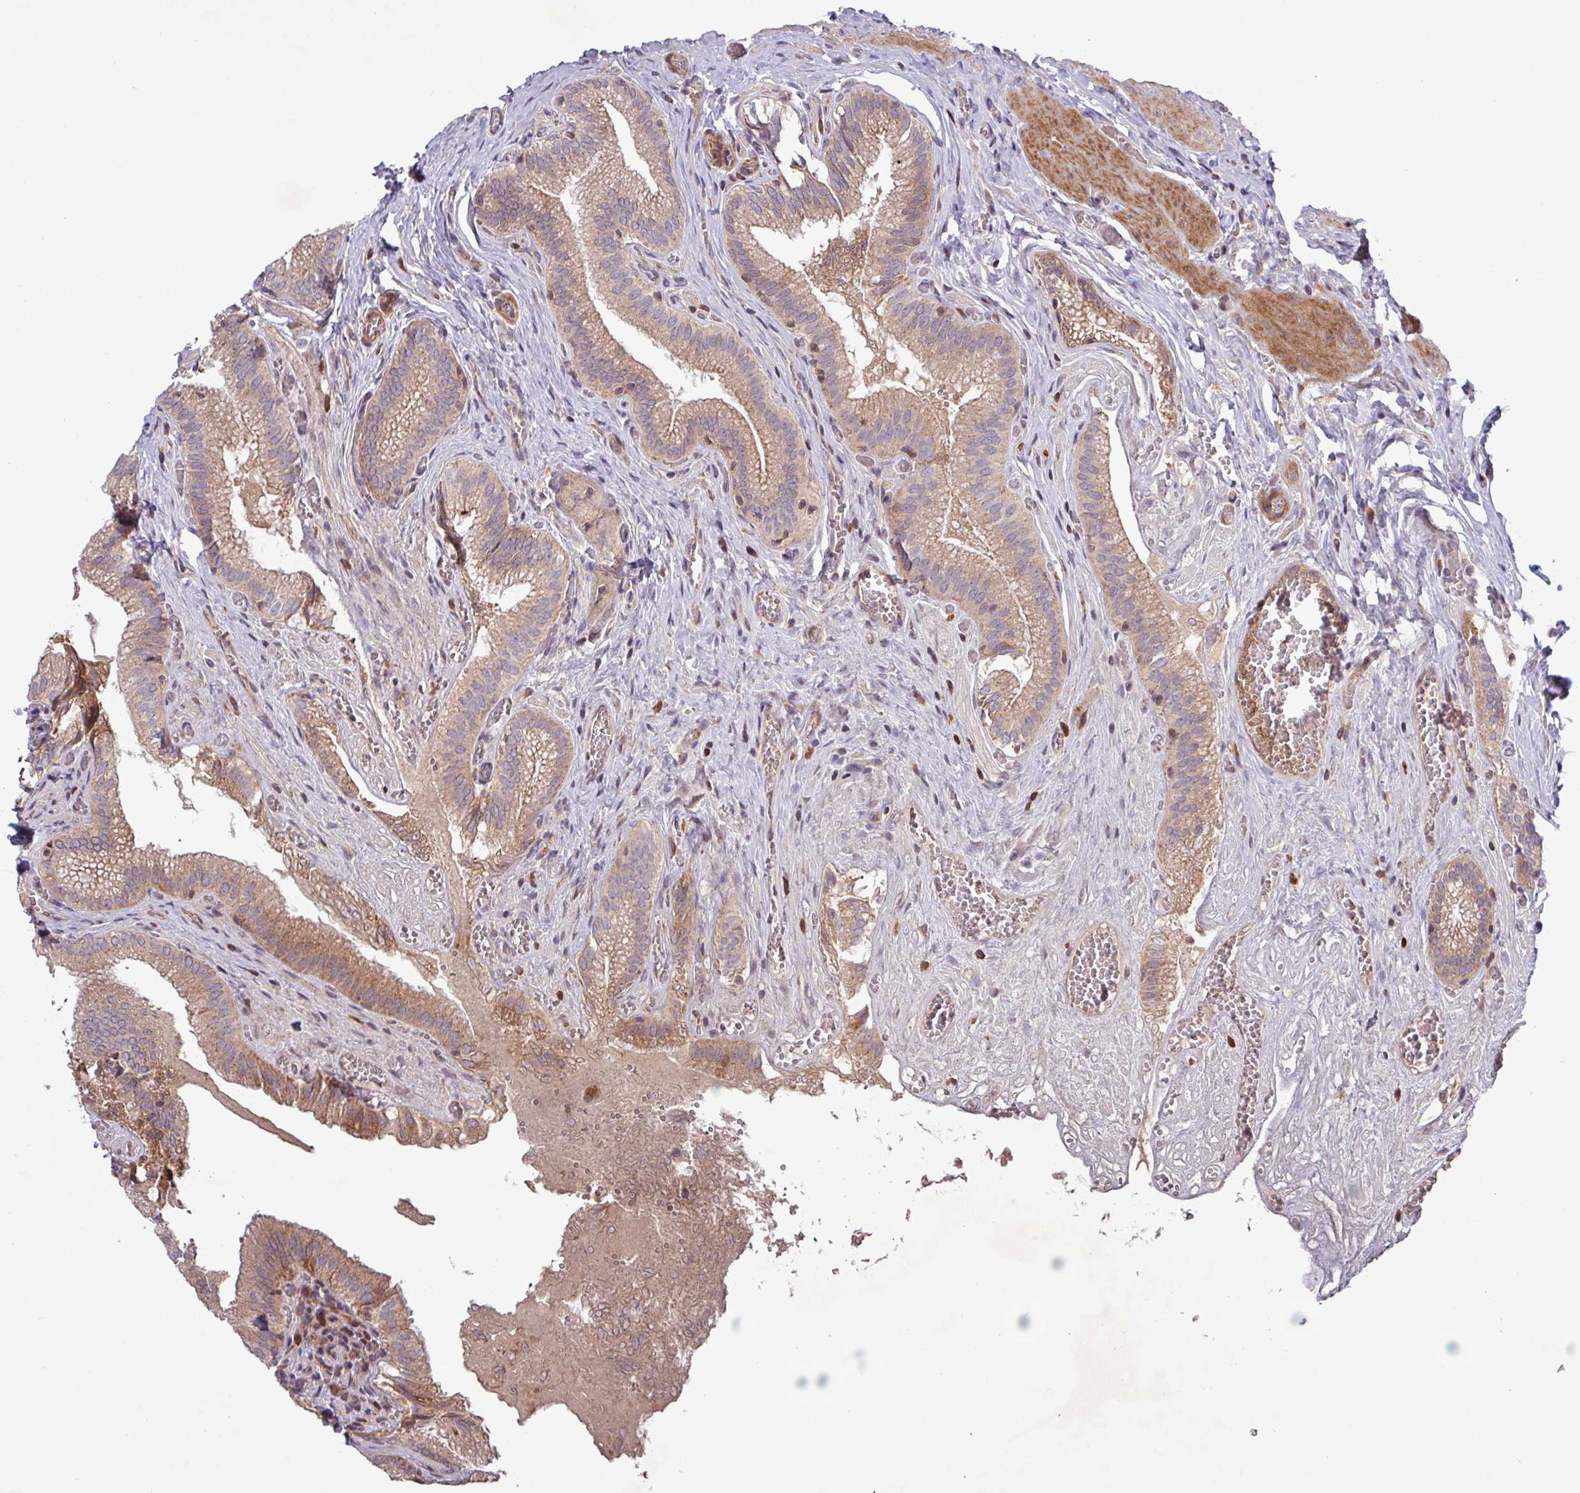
{"staining": {"intensity": "moderate", "quantity": ">75%", "location": "cytoplasmic/membranous"}, "tissue": "gallbladder", "cell_type": "Glandular cells", "image_type": "normal", "snomed": [{"axis": "morphology", "description": "Normal tissue, NOS"}, {"axis": "topography", "description": "Gallbladder"}, {"axis": "topography", "description": "Peripheral nerve tissue"}], "caption": "A micrograph of gallbladder stained for a protein demonstrates moderate cytoplasmic/membranous brown staining in glandular cells. The protein is shown in brown color, while the nuclei are stained blue.", "gene": "TNFSF12", "patient": {"sex": "male", "age": 17}}